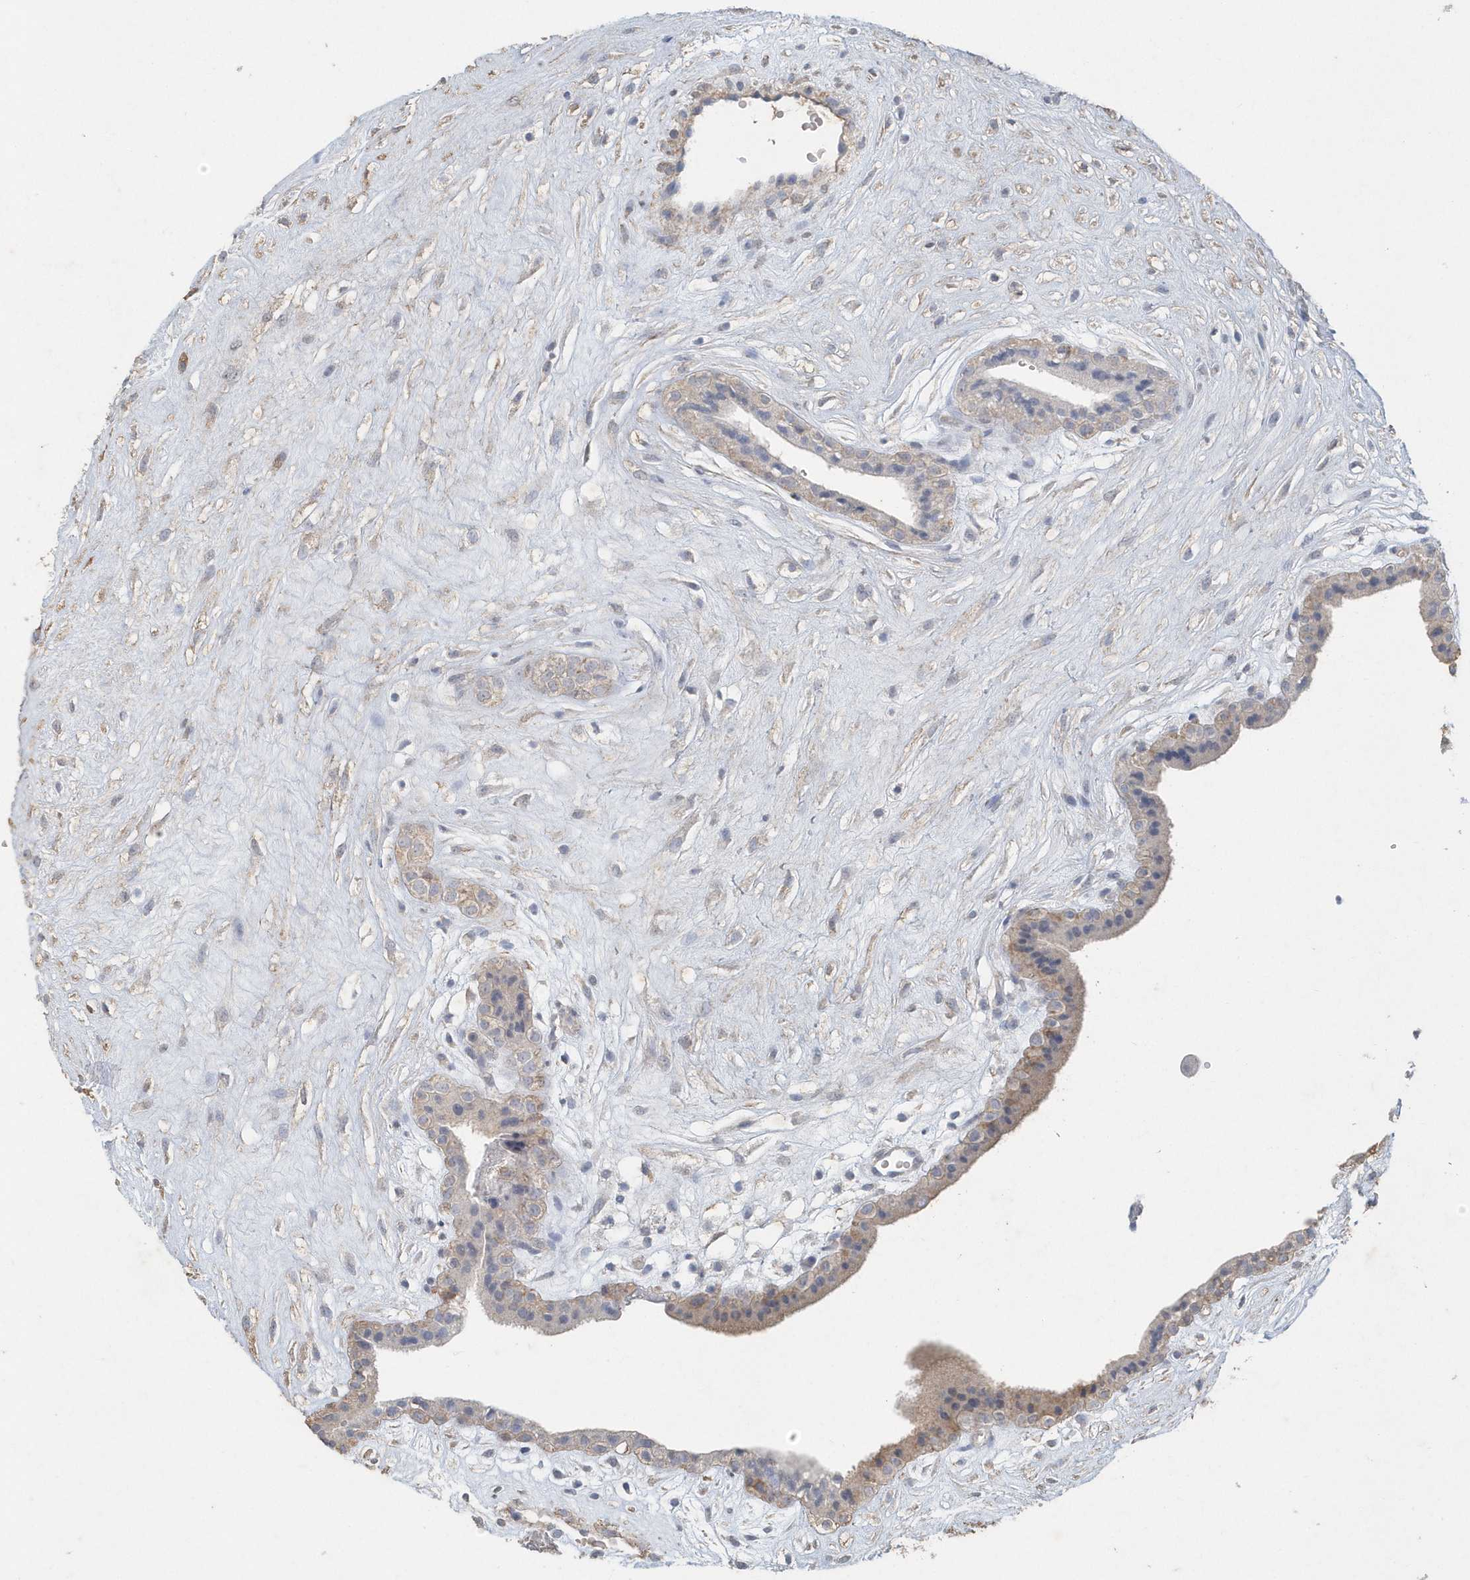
{"staining": {"intensity": "moderate", "quantity": "25%-75%", "location": "cytoplasmic/membranous"}, "tissue": "placenta", "cell_type": "Decidual cells", "image_type": "normal", "snomed": [{"axis": "morphology", "description": "Normal tissue, NOS"}, {"axis": "topography", "description": "Placenta"}], "caption": "Immunohistochemistry (IHC) photomicrograph of normal human placenta stained for a protein (brown), which exhibits medium levels of moderate cytoplasmic/membranous positivity in approximately 25%-75% of decidual cells.", "gene": "PDCD1", "patient": {"sex": "female", "age": 18}}